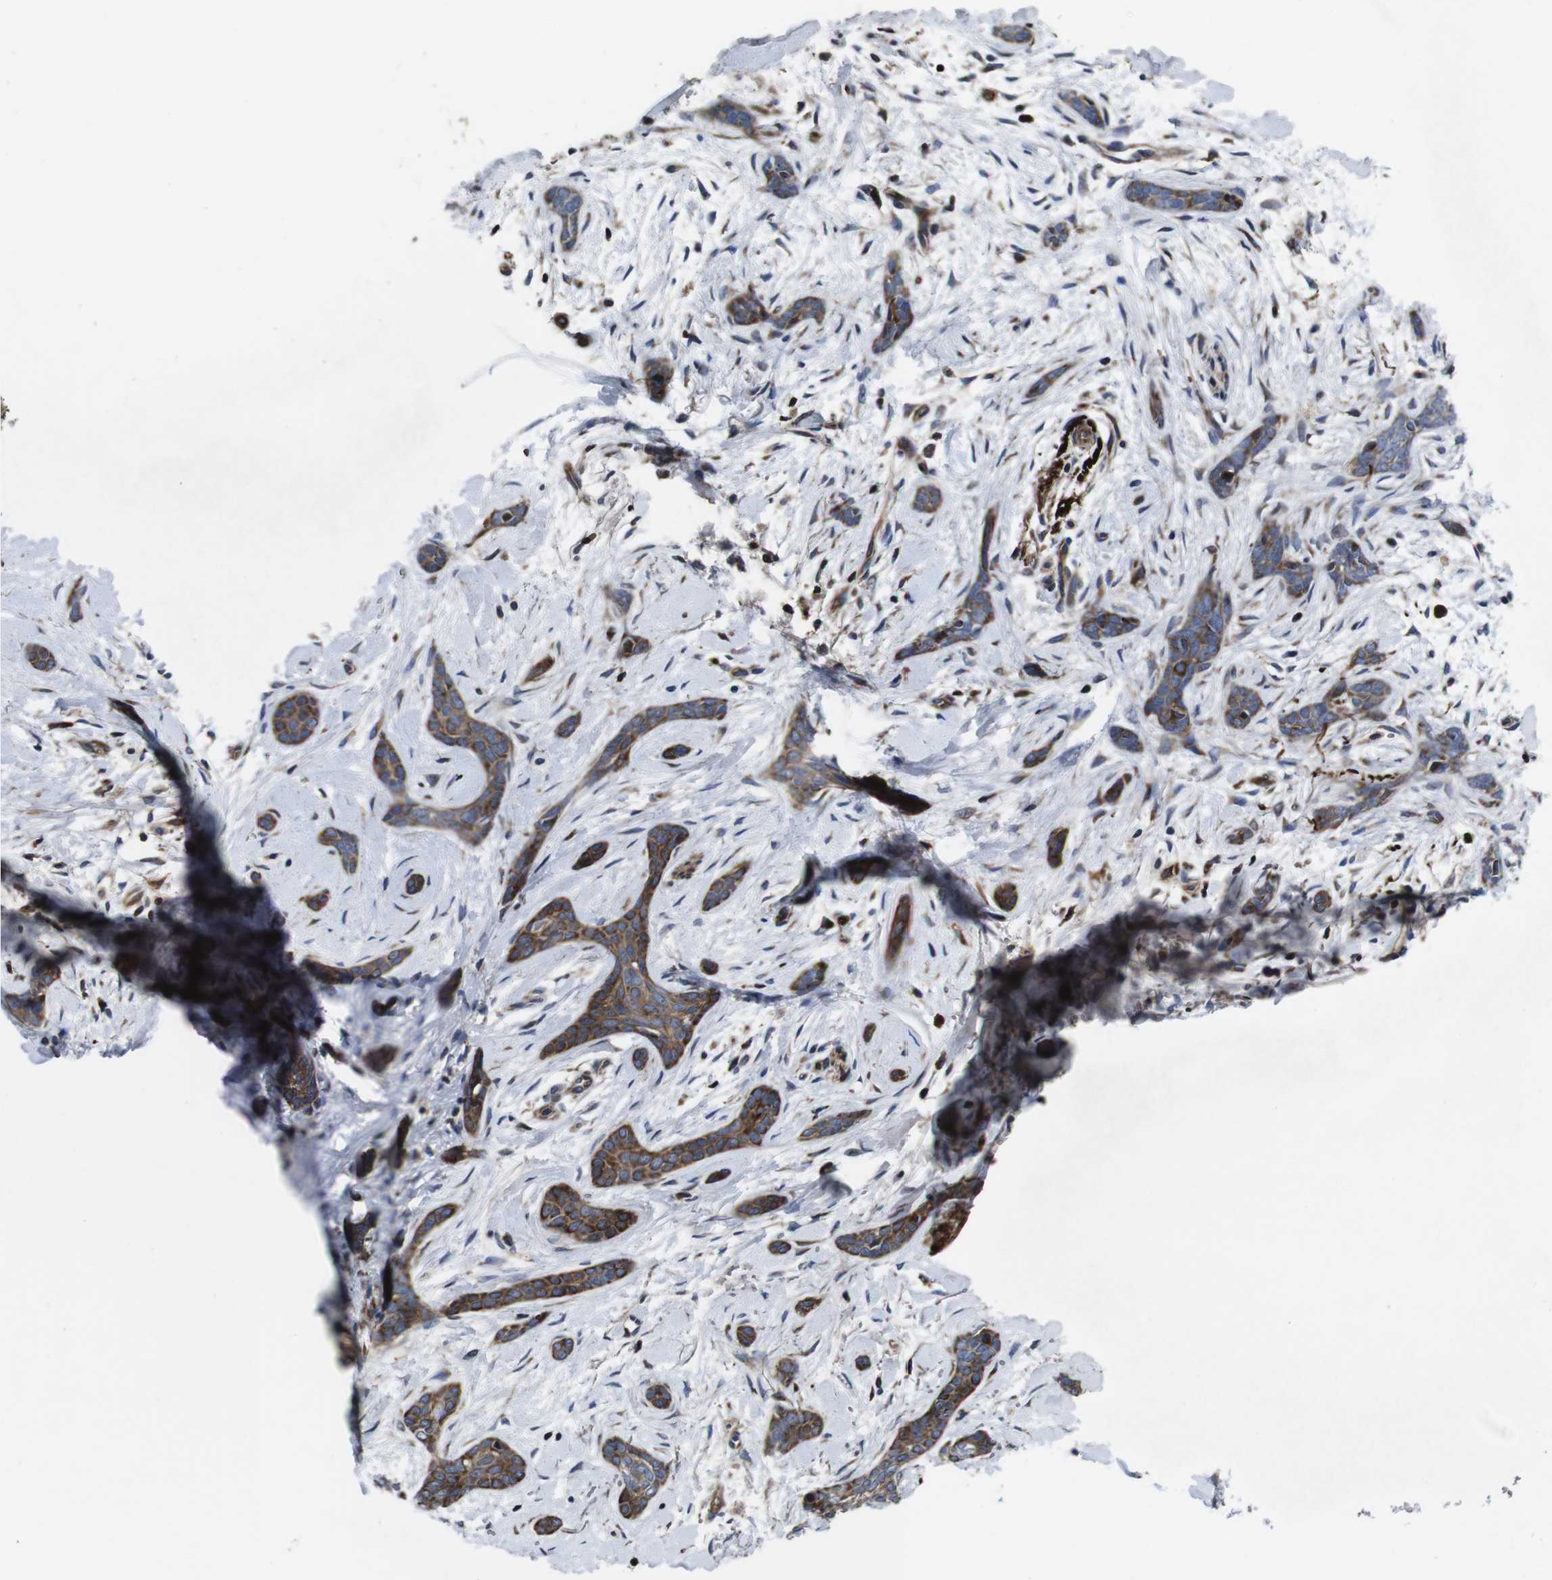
{"staining": {"intensity": "moderate", "quantity": ">75%", "location": "cytoplasmic/membranous"}, "tissue": "skin cancer", "cell_type": "Tumor cells", "image_type": "cancer", "snomed": [{"axis": "morphology", "description": "Basal cell carcinoma"}, {"axis": "topography", "description": "Skin"}], "caption": "Brown immunohistochemical staining in basal cell carcinoma (skin) reveals moderate cytoplasmic/membranous expression in about >75% of tumor cells.", "gene": "SMYD3", "patient": {"sex": "female", "age": 58}}